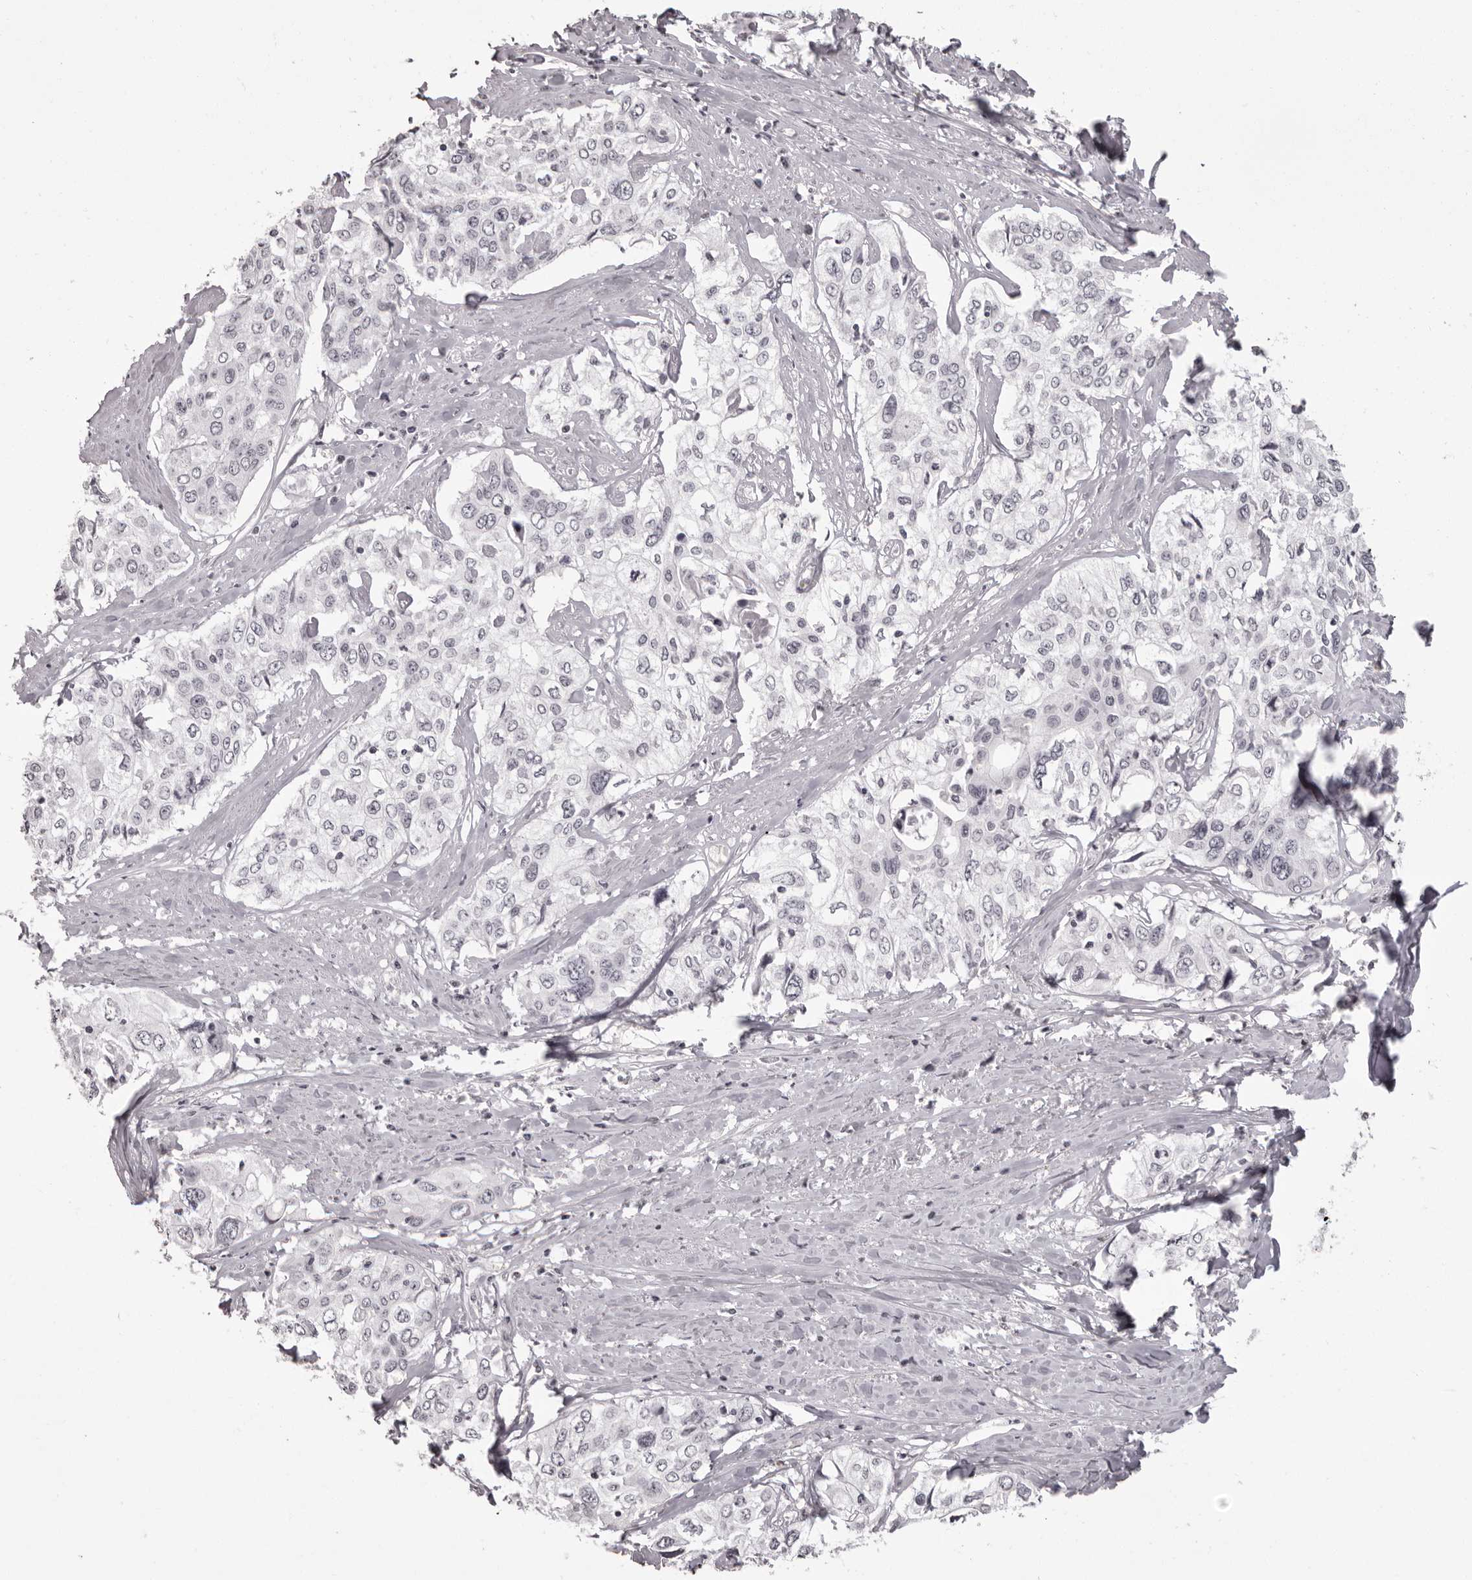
{"staining": {"intensity": "negative", "quantity": "none", "location": "none"}, "tissue": "cervical cancer", "cell_type": "Tumor cells", "image_type": "cancer", "snomed": [{"axis": "morphology", "description": "Squamous cell carcinoma, NOS"}, {"axis": "topography", "description": "Cervix"}], "caption": "Tumor cells show no significant protein positivity in cervical cancer.", "gene": "C8orf74", "patient": {"sex": "female", "age": 31}}